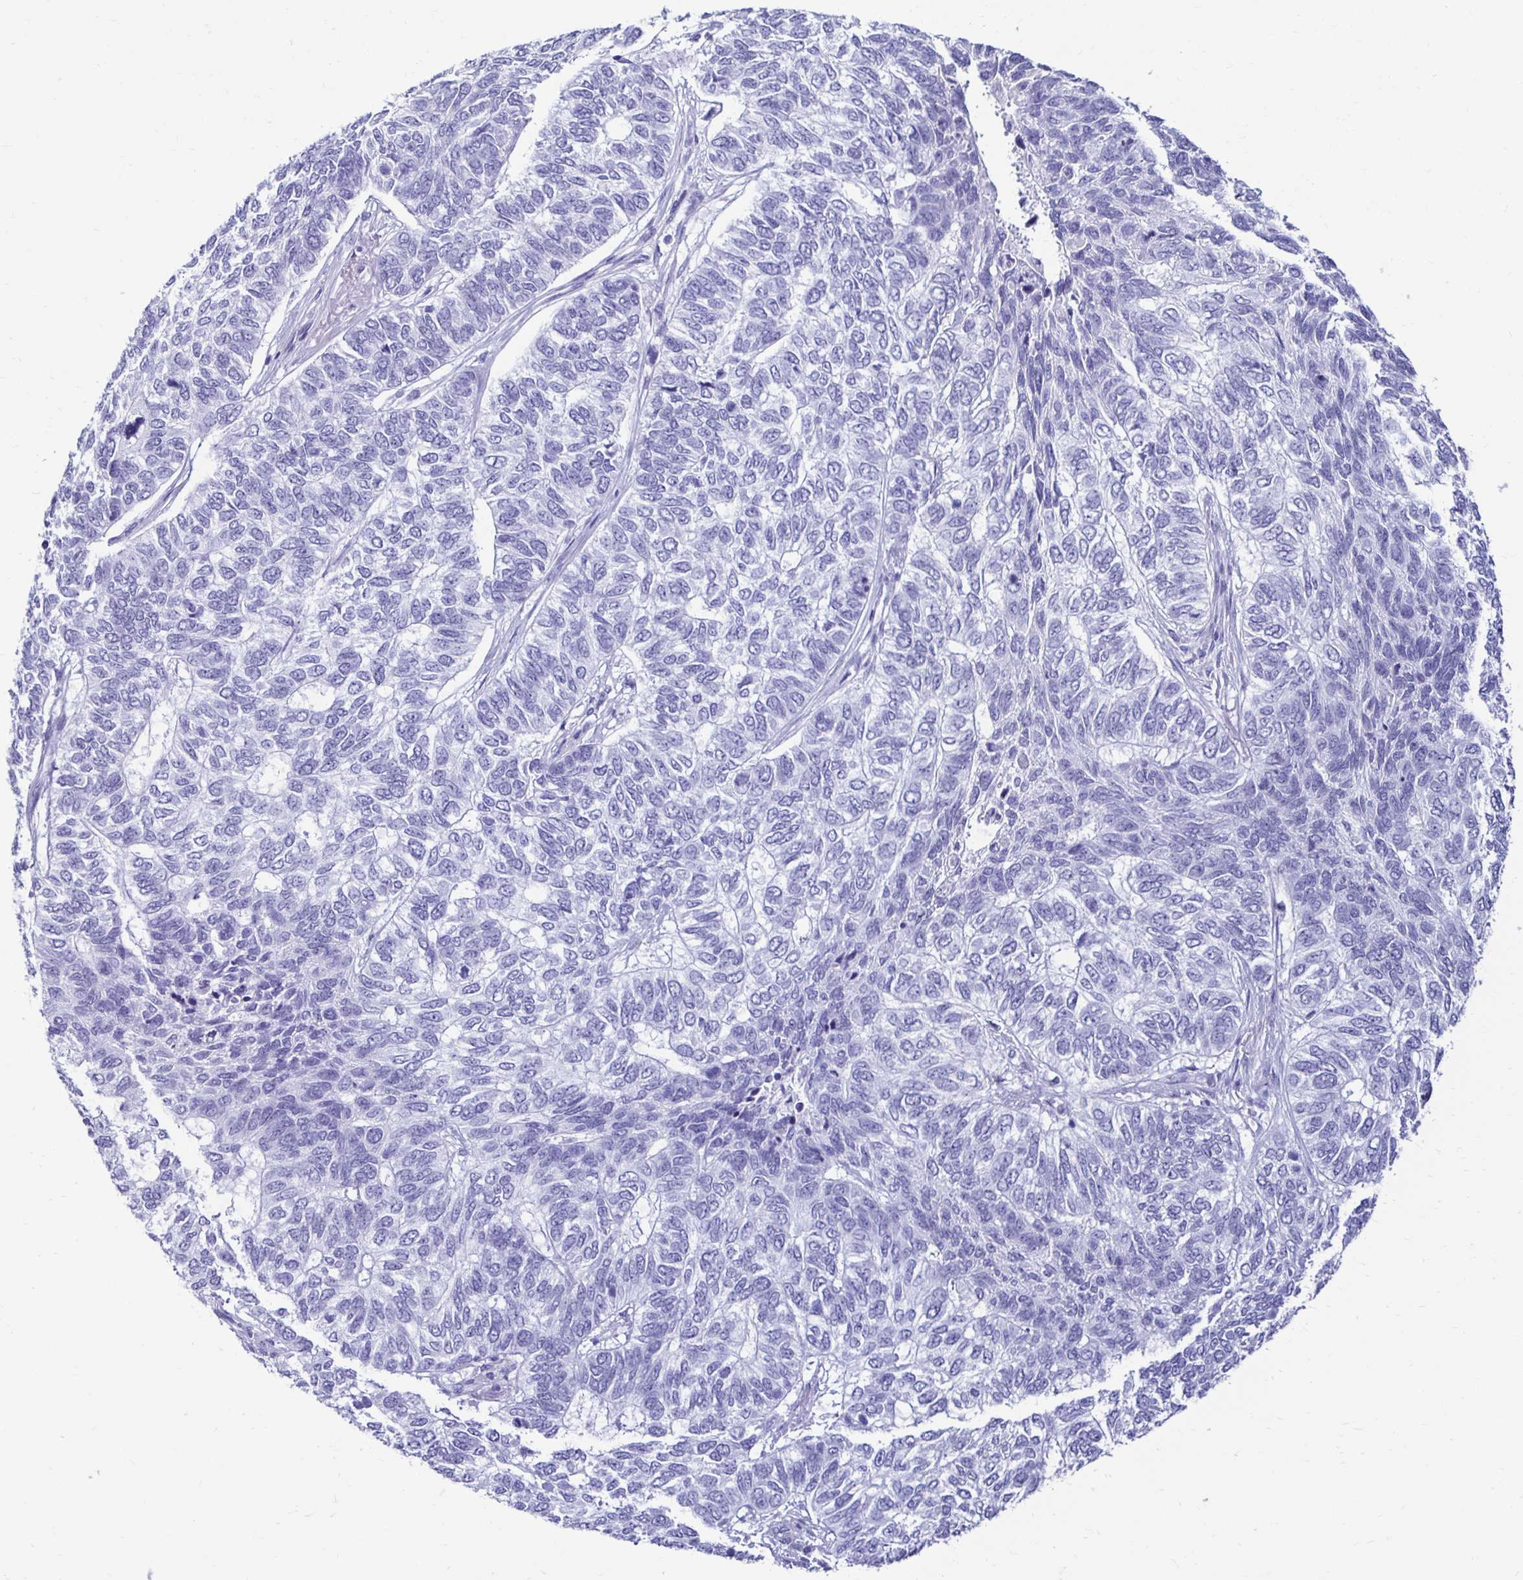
{"staining": {"intensity": "negative", "quantity": "none", "location": "none"}, "tissue": "skin cancer", "cell_type": "Tumor cells", "image_type": "cancer", "snomed": [{"axis": "morphology", "description": "Basal cell carcinoma"}, {"axis": "topography", "description": "Skin"}], "caption": "IHC of skin cancer (basal cell carcinoma) exhibits no staining in tumor cells.", "gene": "CST5", "patient": {"sex": "female", "age": 65}}